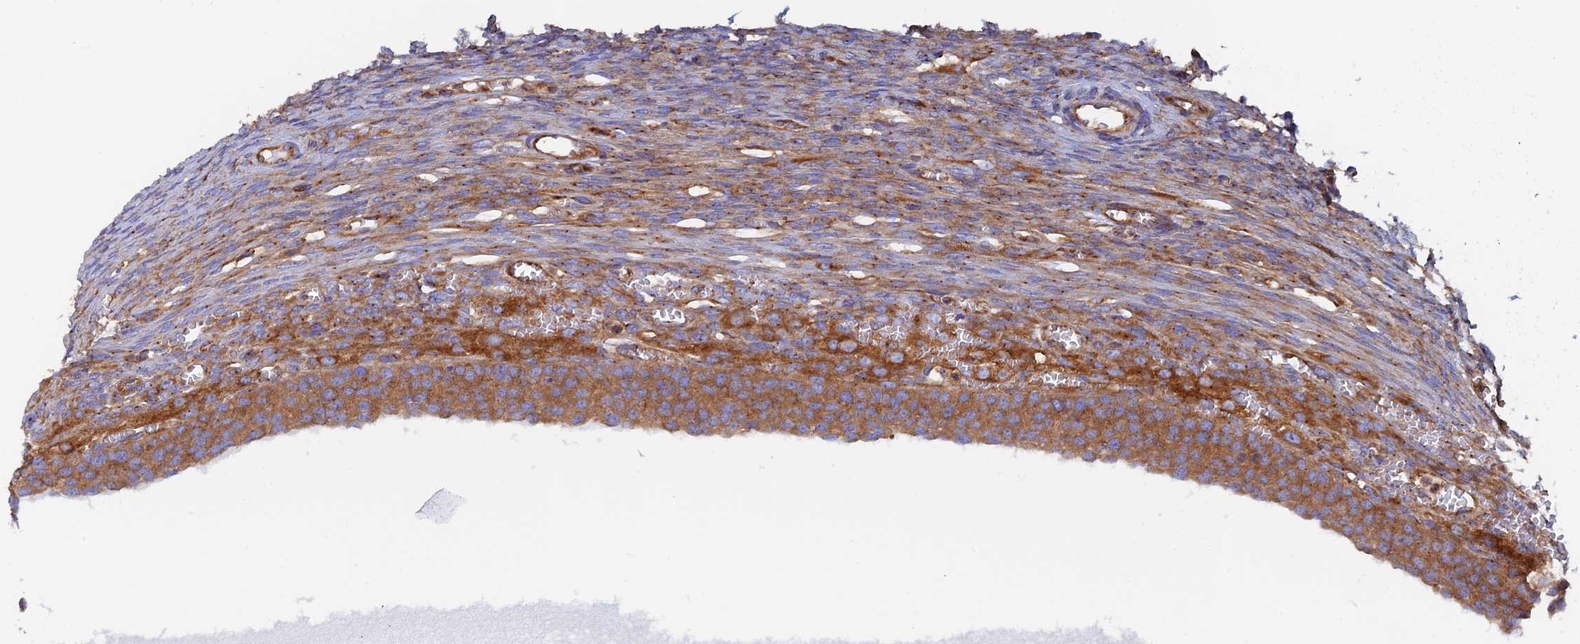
{"staining": {"intensity": "moderate", "quantity": ">75%", "location": "cytoplasmic/membranous"}, "tissue": "ovary", "cell_type": "Follicle cells", "image_type": "normal", "snomed": [{"axis": "morphology", "description": "Normal tissue, NOS"}, {"axis": "topography", "description": "Ovary"}], "caption": "Approximately >75% of follicle cells in normal human ovary show moderate cytoplasmic/membranous protein expression as visualized by brown immunohistochemical staining.", "gene": "DCTN2", "patient": {"sex": "female", "age": 44}}